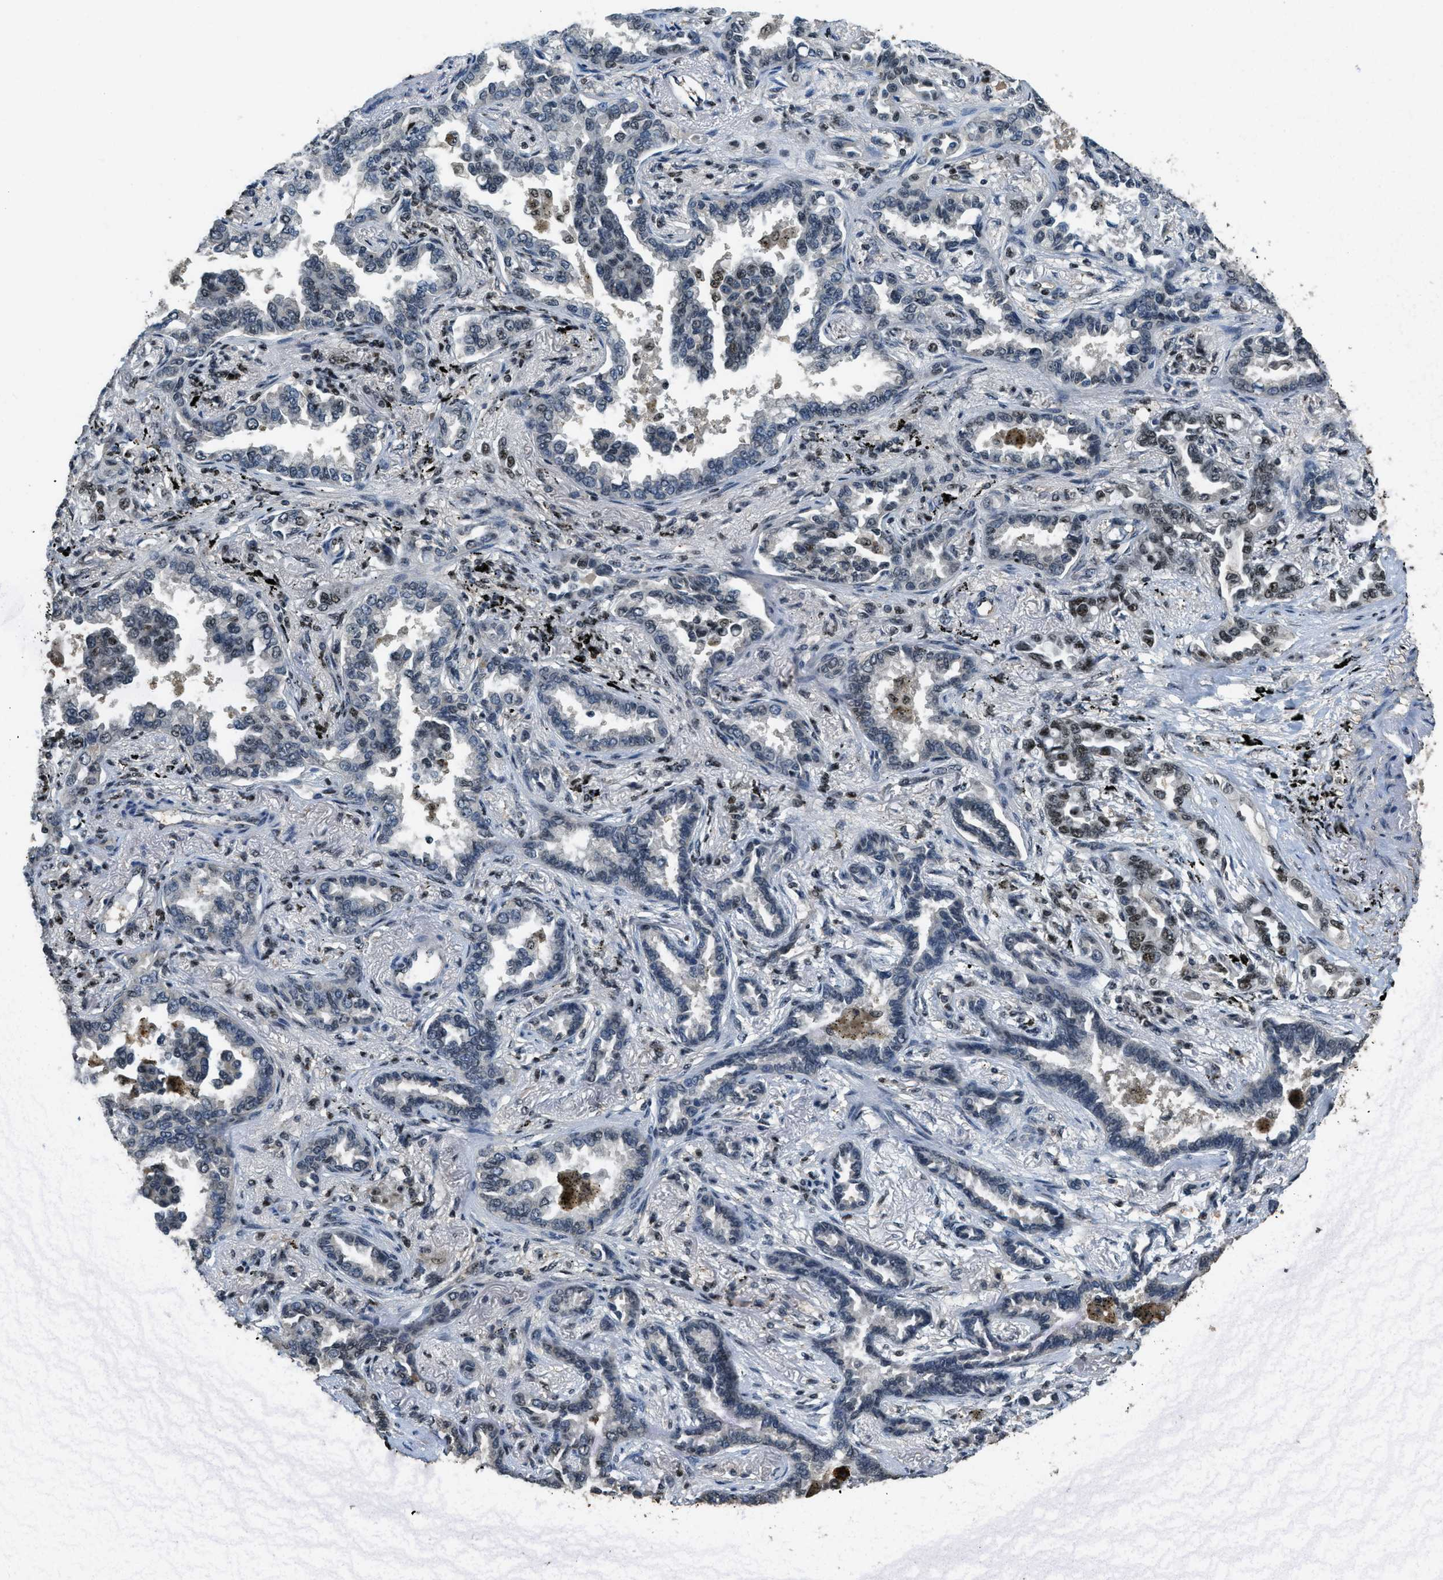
{"staining": {"intensity": "moderate", "quantity": "<25%", "location": "nuclear"}, "tissue": "lung cancer", "cell_type": "Tumor cells", "image_type": "cancer", "snomed": [{"axis": "morphology", "description": "Normal tissue, NOS"}, {"axis": "morphology", "description": "Adenocarcinoma, NOS"}, {"axis": "topography", "description": "Lung"}], "caption": "Lung adenocarcinoma stained for a protein (brown) displays moderate nuclear positive expression in approximately <25% of tumor cells.", "gene": "SP100", "patient": {"sex": "male", "age": 59}}